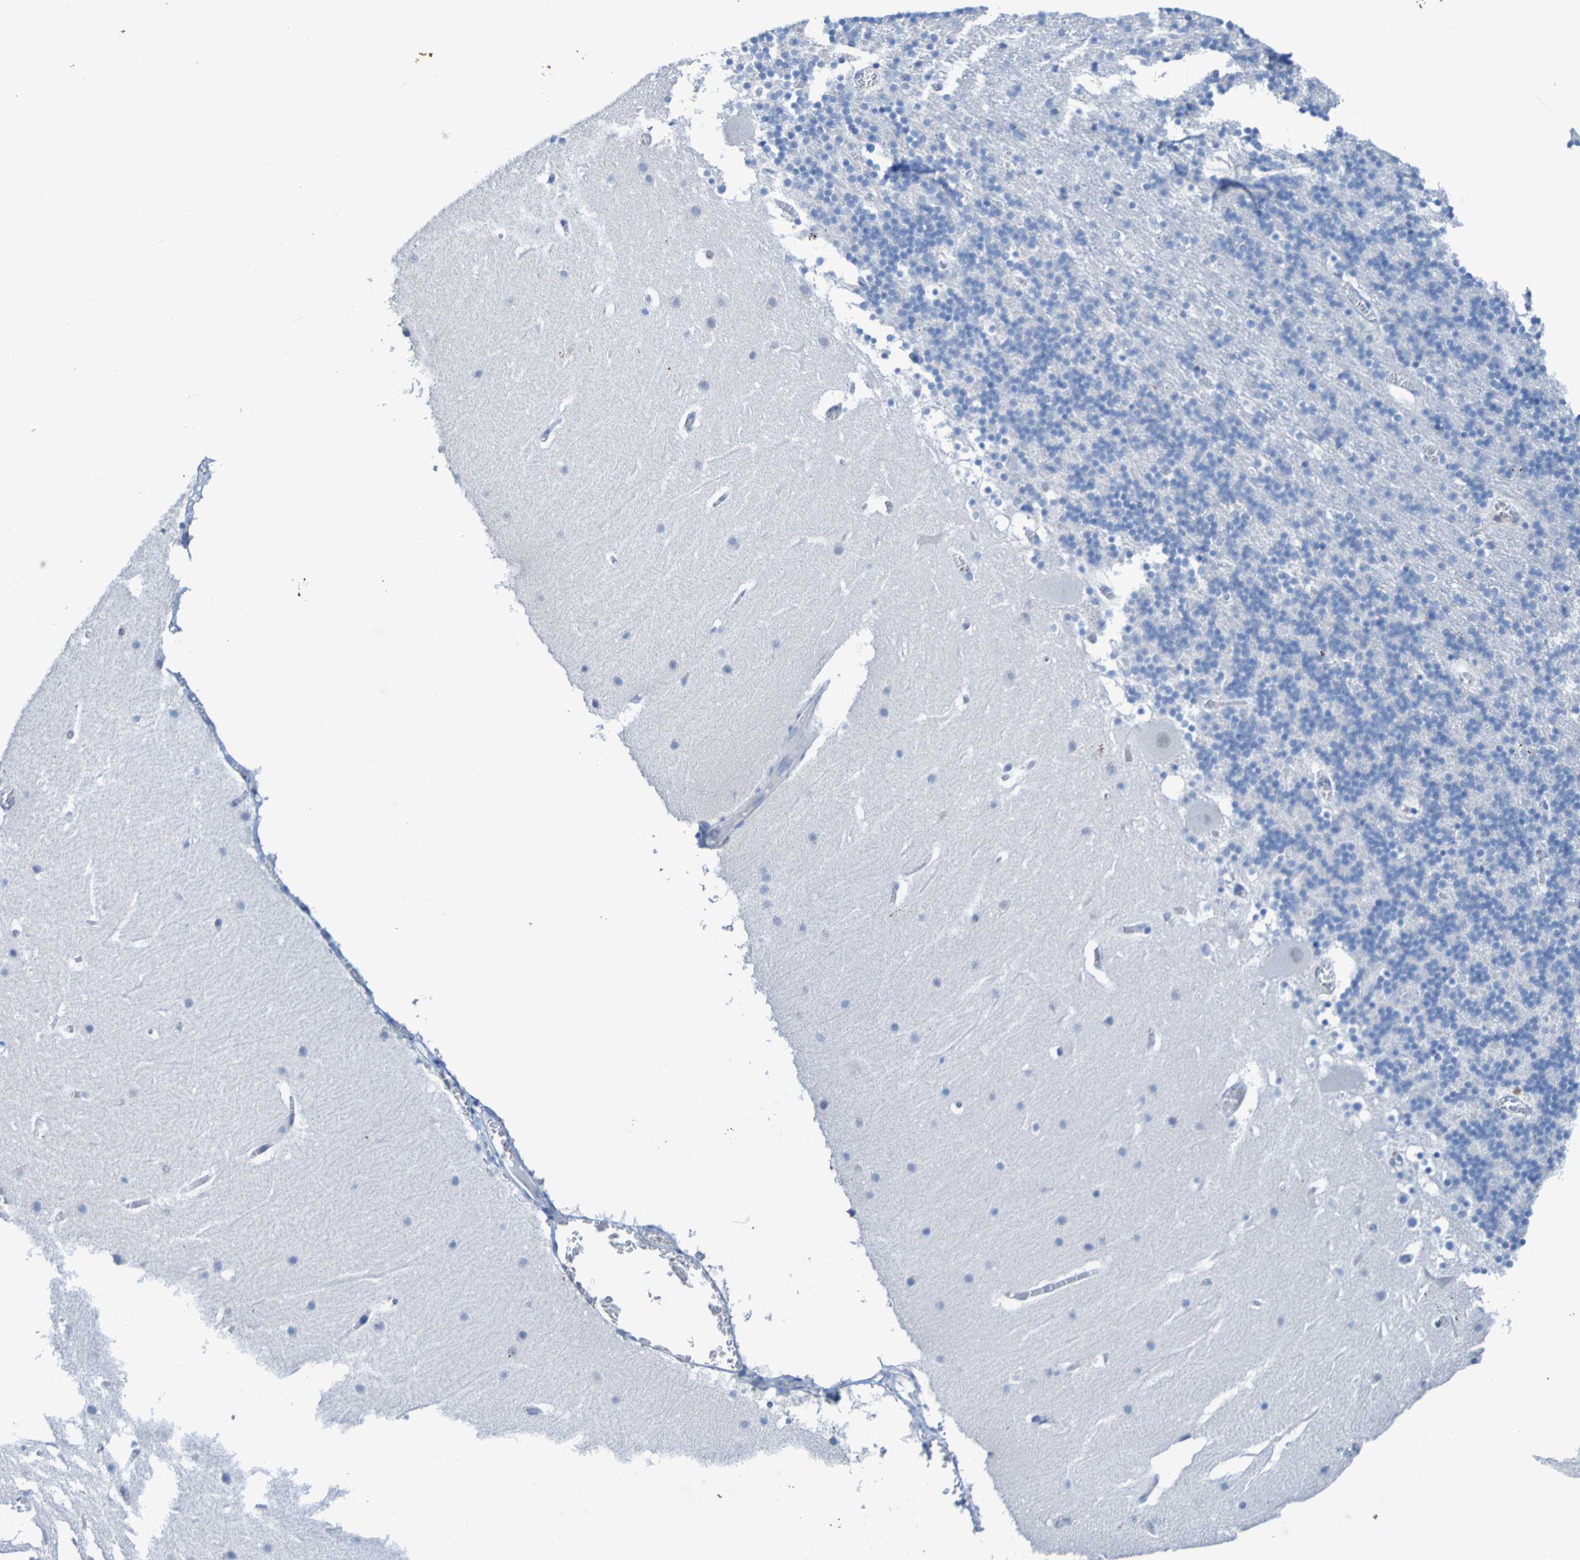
{"staining": {"intensity": "negative", "quantity": "none", "location": "none"}, "tissue": "cerebellum", "cell_type": "Cells in granular layer", "image_type": "normal", "snomed": [{"axis": "morphology", "description": "Normal tissue, NOS"}, {"axis": "topography", "description": "Cerebellum"}], "caption": "This is an immunohistochemistry image of benign cerebellum. There is no expression in cells in granular layer.", "gene": "ACMSD", "patient": {"sex": "male", "age": 45}}